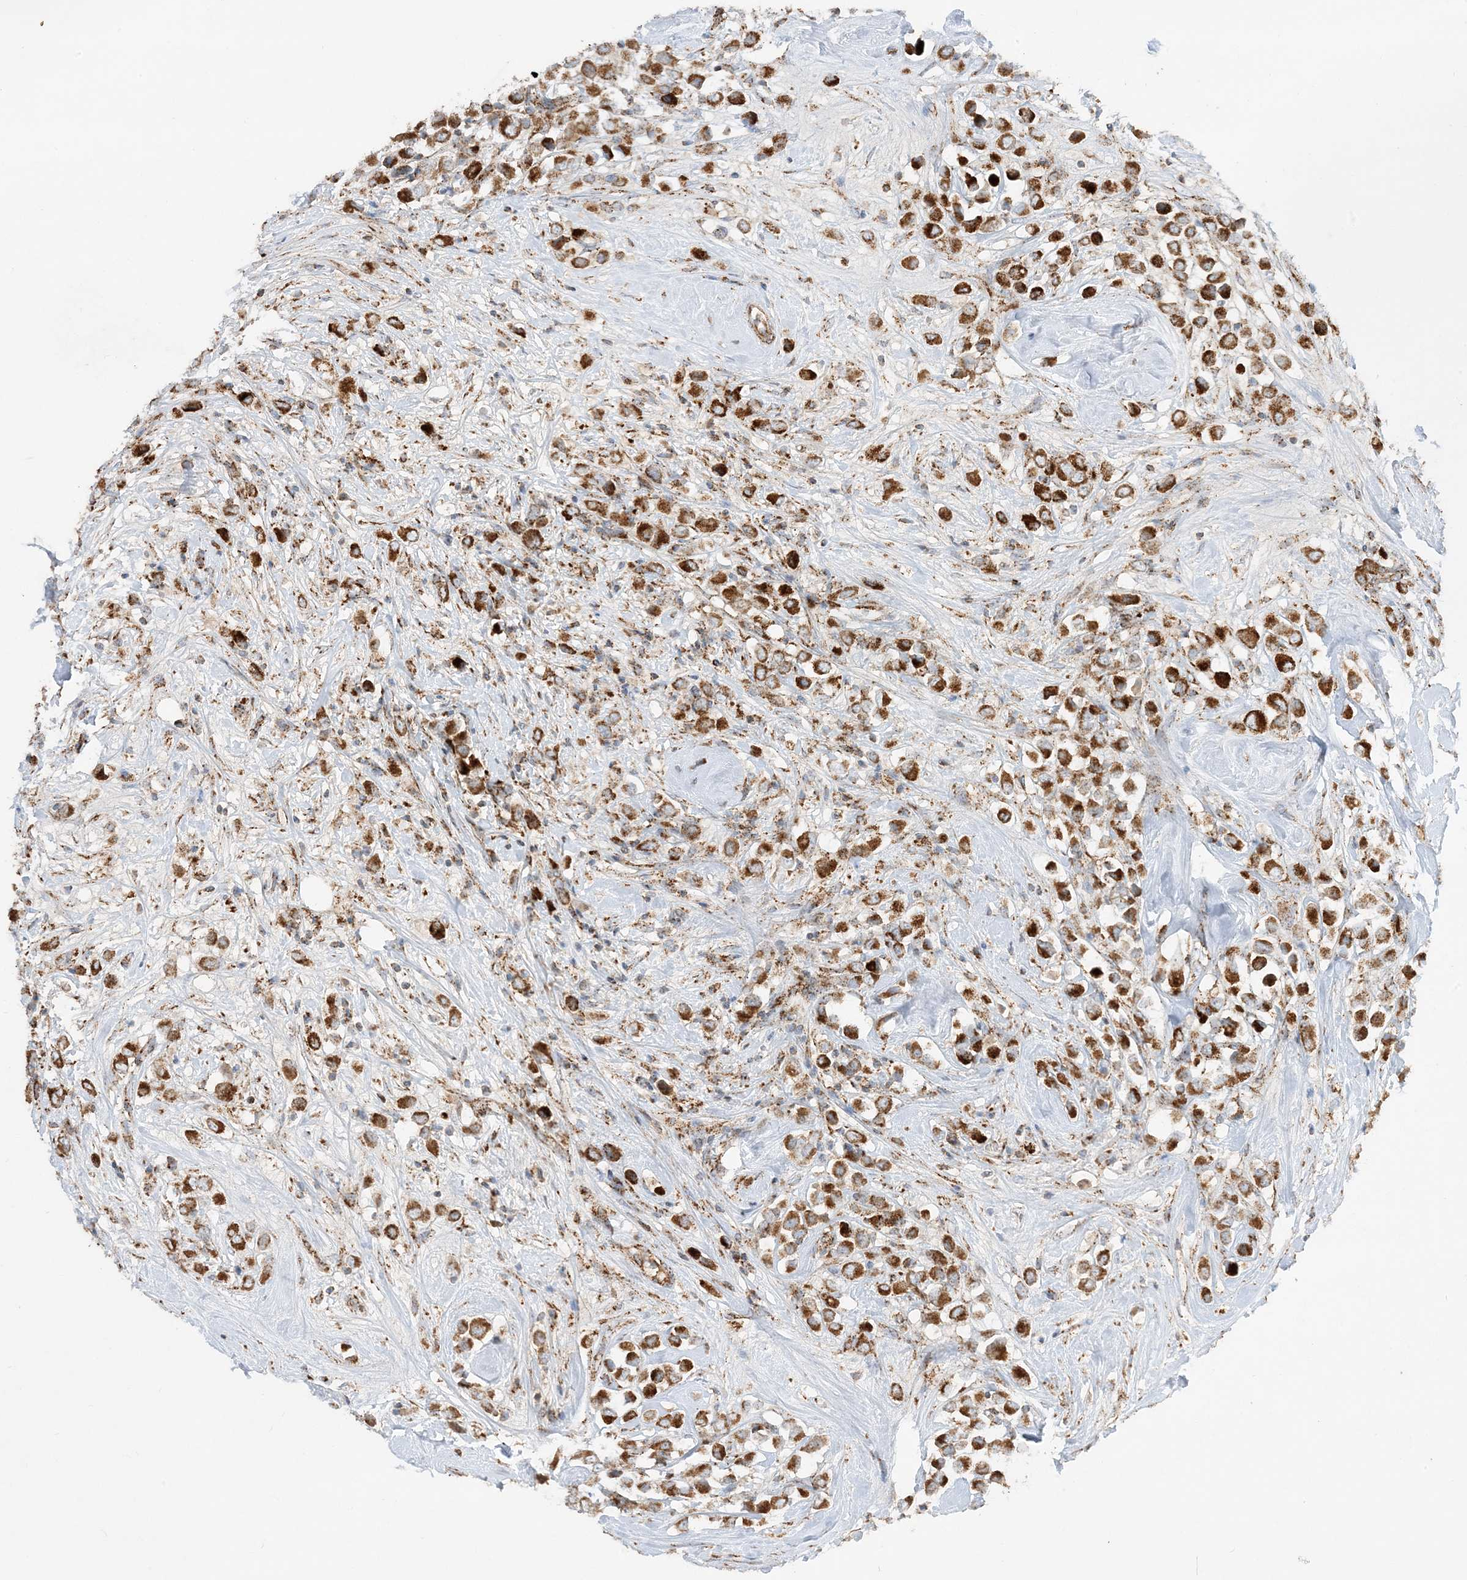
{"staining": {"intensity": "strong", "quantity": ">75%", "location": "cytoplasmic/membranous"}, "tissue": "breast cancer", "cell_type": "Tumor cells", "image_type": "cancer", "snomed": [{"axis": "morphology", "description": "Duct carcinoma"}, {"axis": "topography", "description": "Breast"}], "caption": "This photomicrograph exhibits immunohistochemistry (IHC) staining of breast cancer, with high strong cytoplasmic/membranous staining in about >75% of tumor cells.", "gene": "NDUFAF3", "patient": {"sex": "female", "age": 61}}